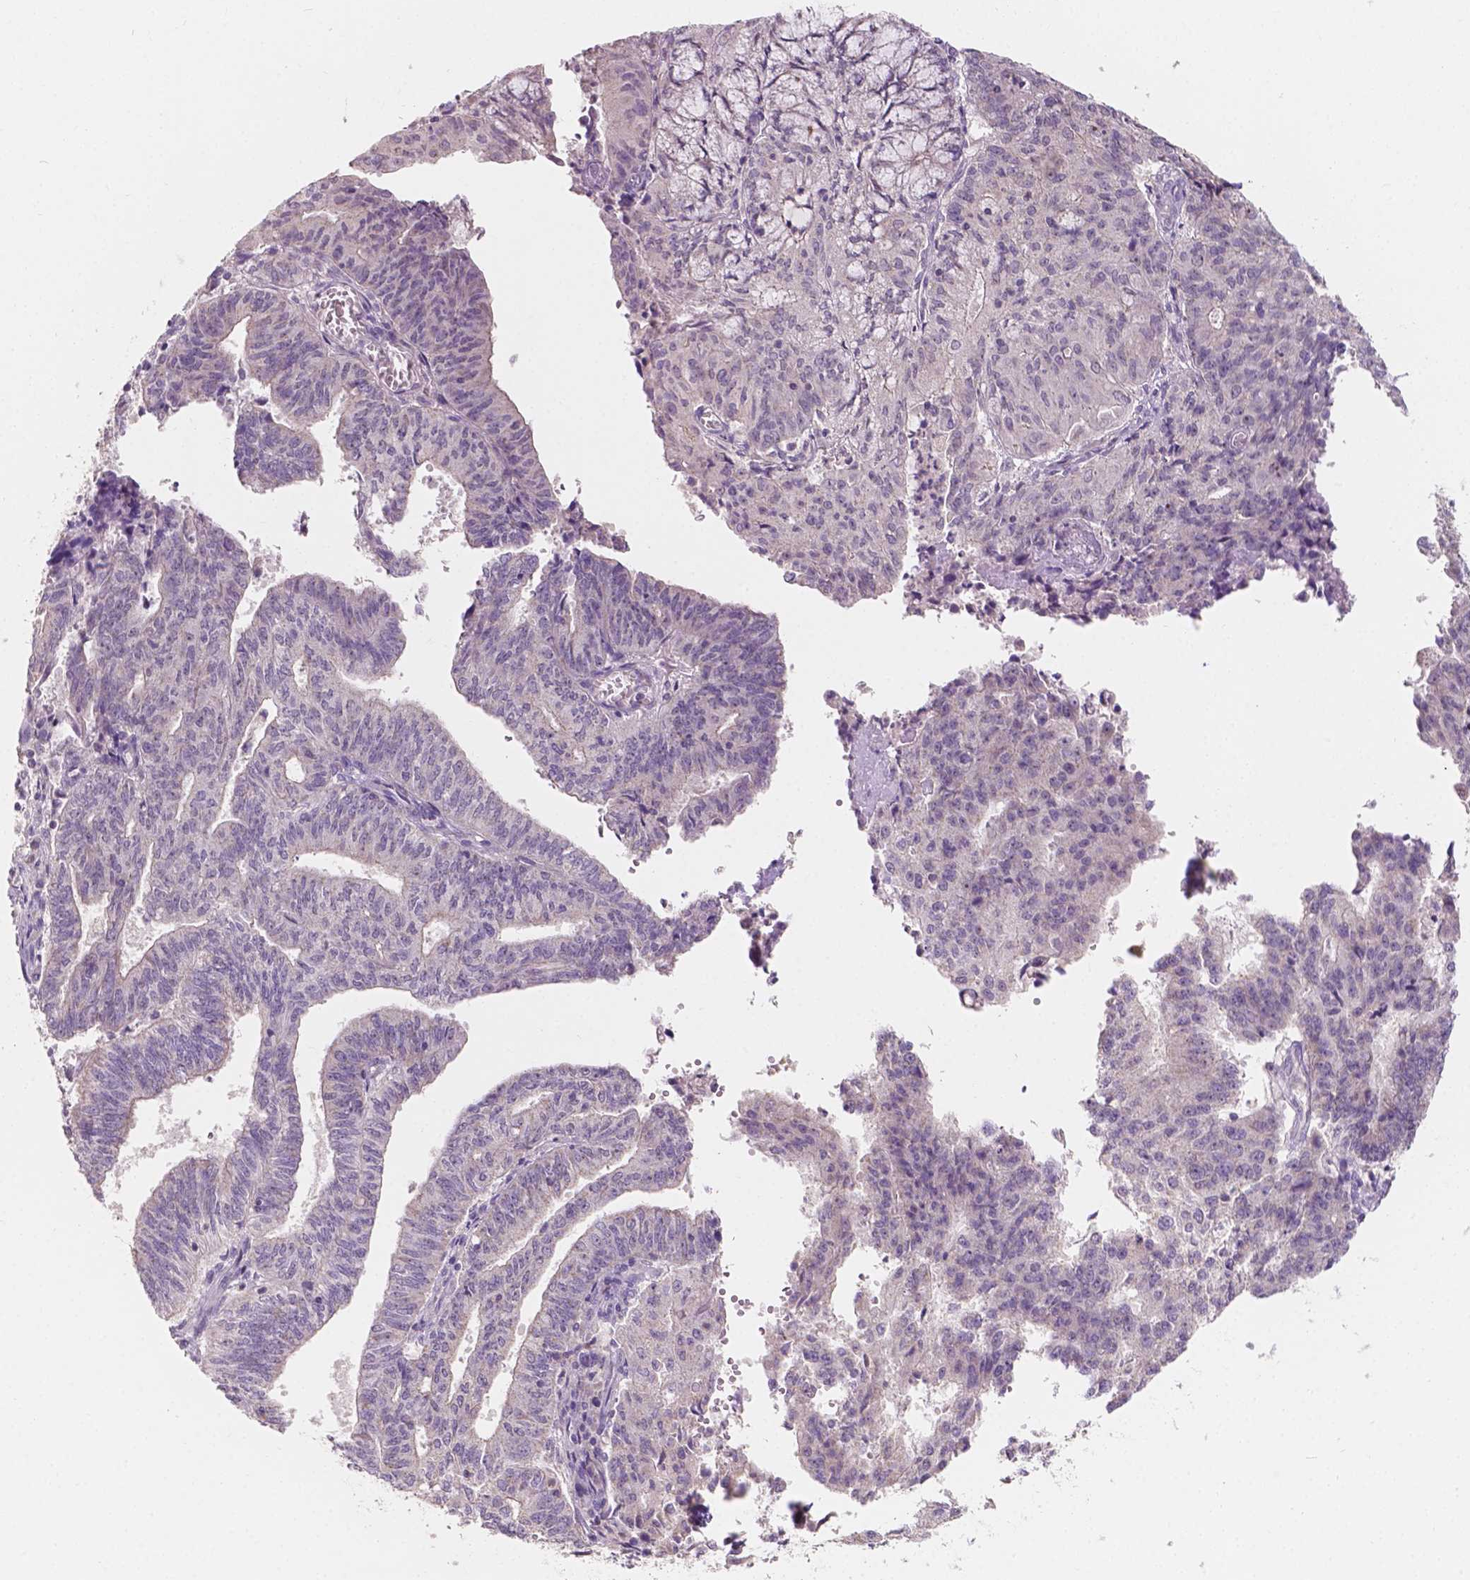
{"staining": {"intensity": "negative", "quantity": "none", "location": "none"}, "tissue": "endometrial cancer", "cell_type": "Tumor cells", "image_type": "cancer", "snomed": [{"axis": "morphology", "description": "Adenocarcinoma, NOS"}, {"axis": "topography", "description": "Endometrium"}], "caption": "There is no significant positivity in tumor cells of endometrial adenocarcinoma.", "gene": "SIRT2", "patient": {"sex": "female", "age": 82}}